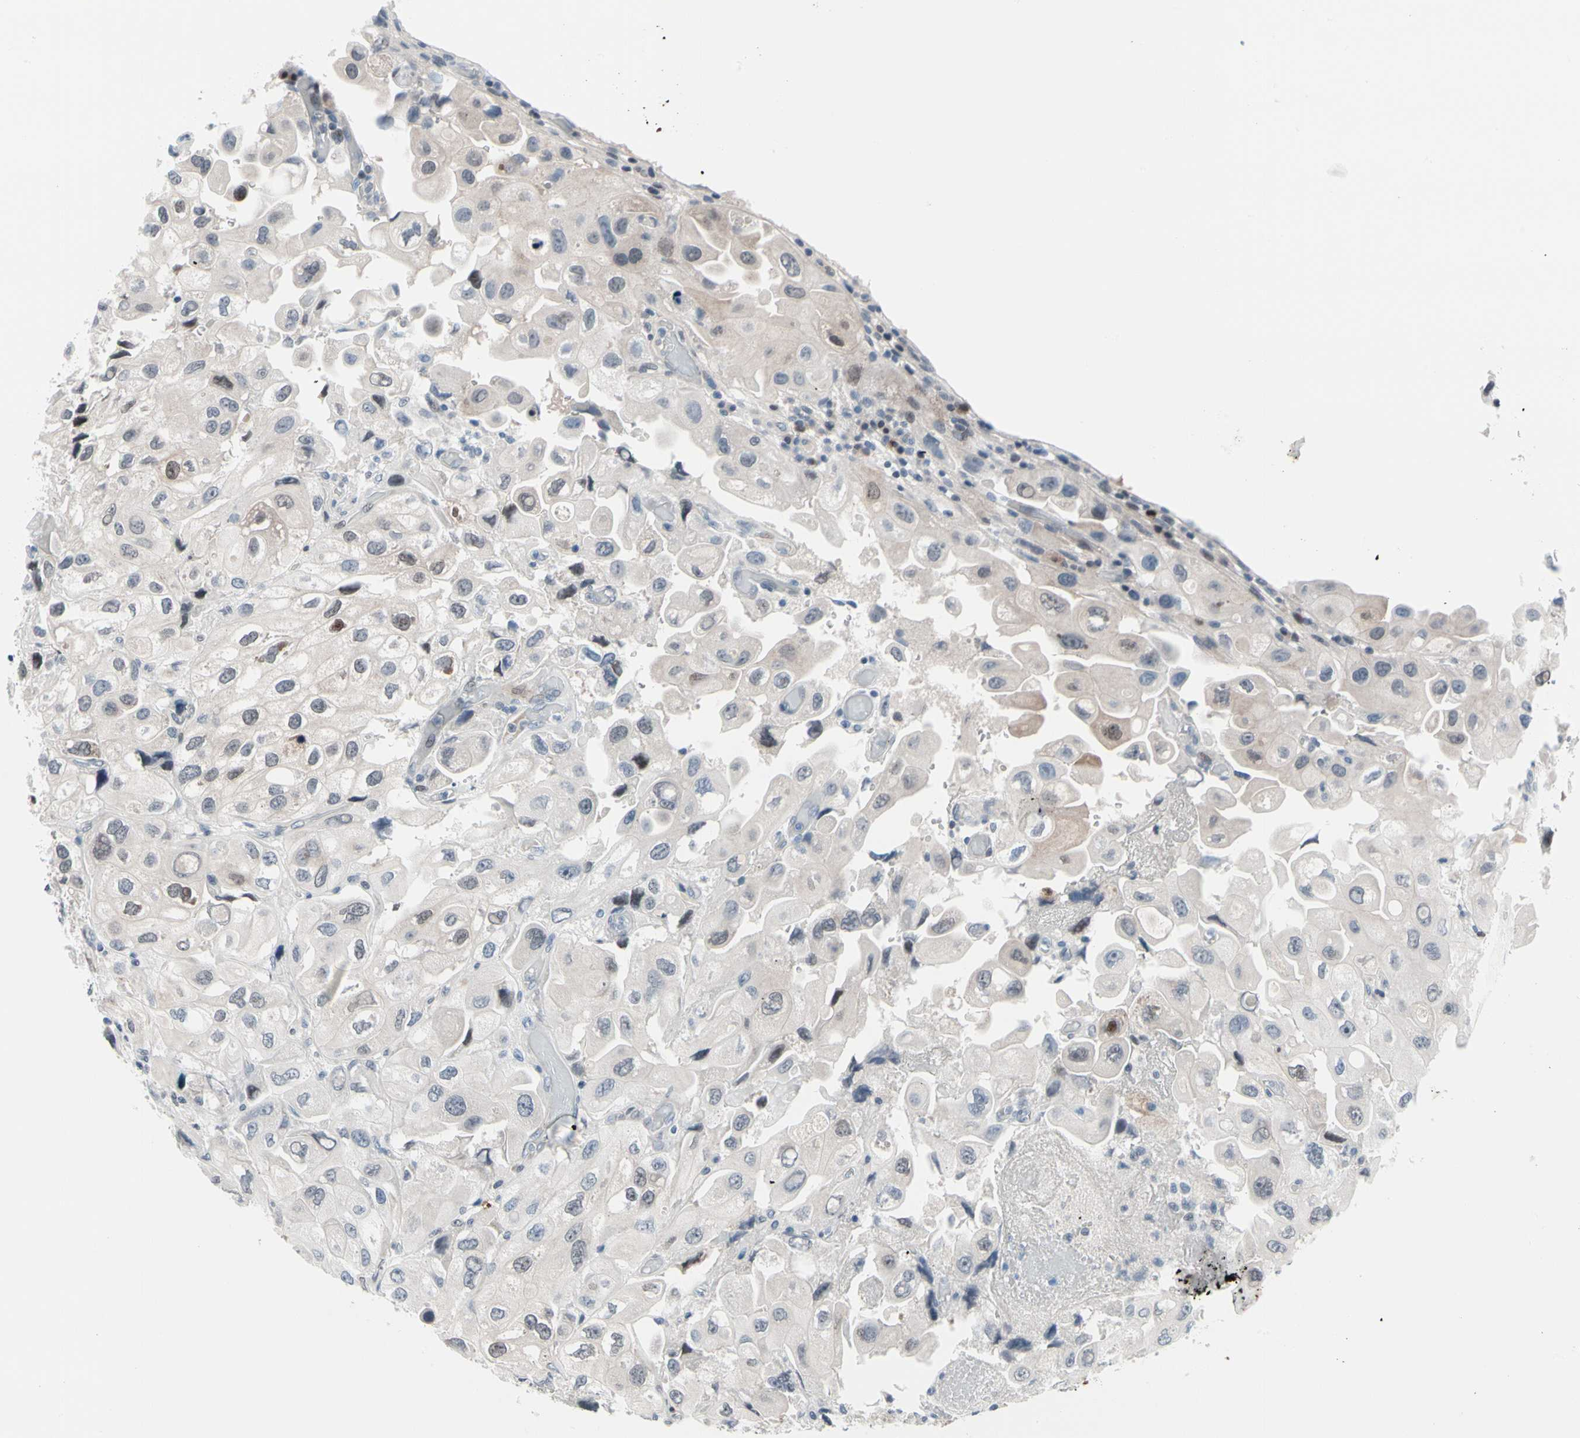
{"staining": {"intensity": "negative", "quantity": "none", "location": "none"}, "tissue": "urothelial cancer", "cell_type": "Tumor cells", "image_type": "cancer", "snomed": [{"axis": "morphology", "description": "Urothelial carcinoma, High grade"}, {"axis": "topography", "description": "Urinary bladder"}], "caption": "Tumor cells show no significant protein expression in urothelial cancer. The staining was performed using DAB to visualize the protein expression in brown, while the nuclei were stained in blue with hematoxylin (Magnification: 20x).", "gene": "TXN", "patient": {"sex": "female", "age": 64}}